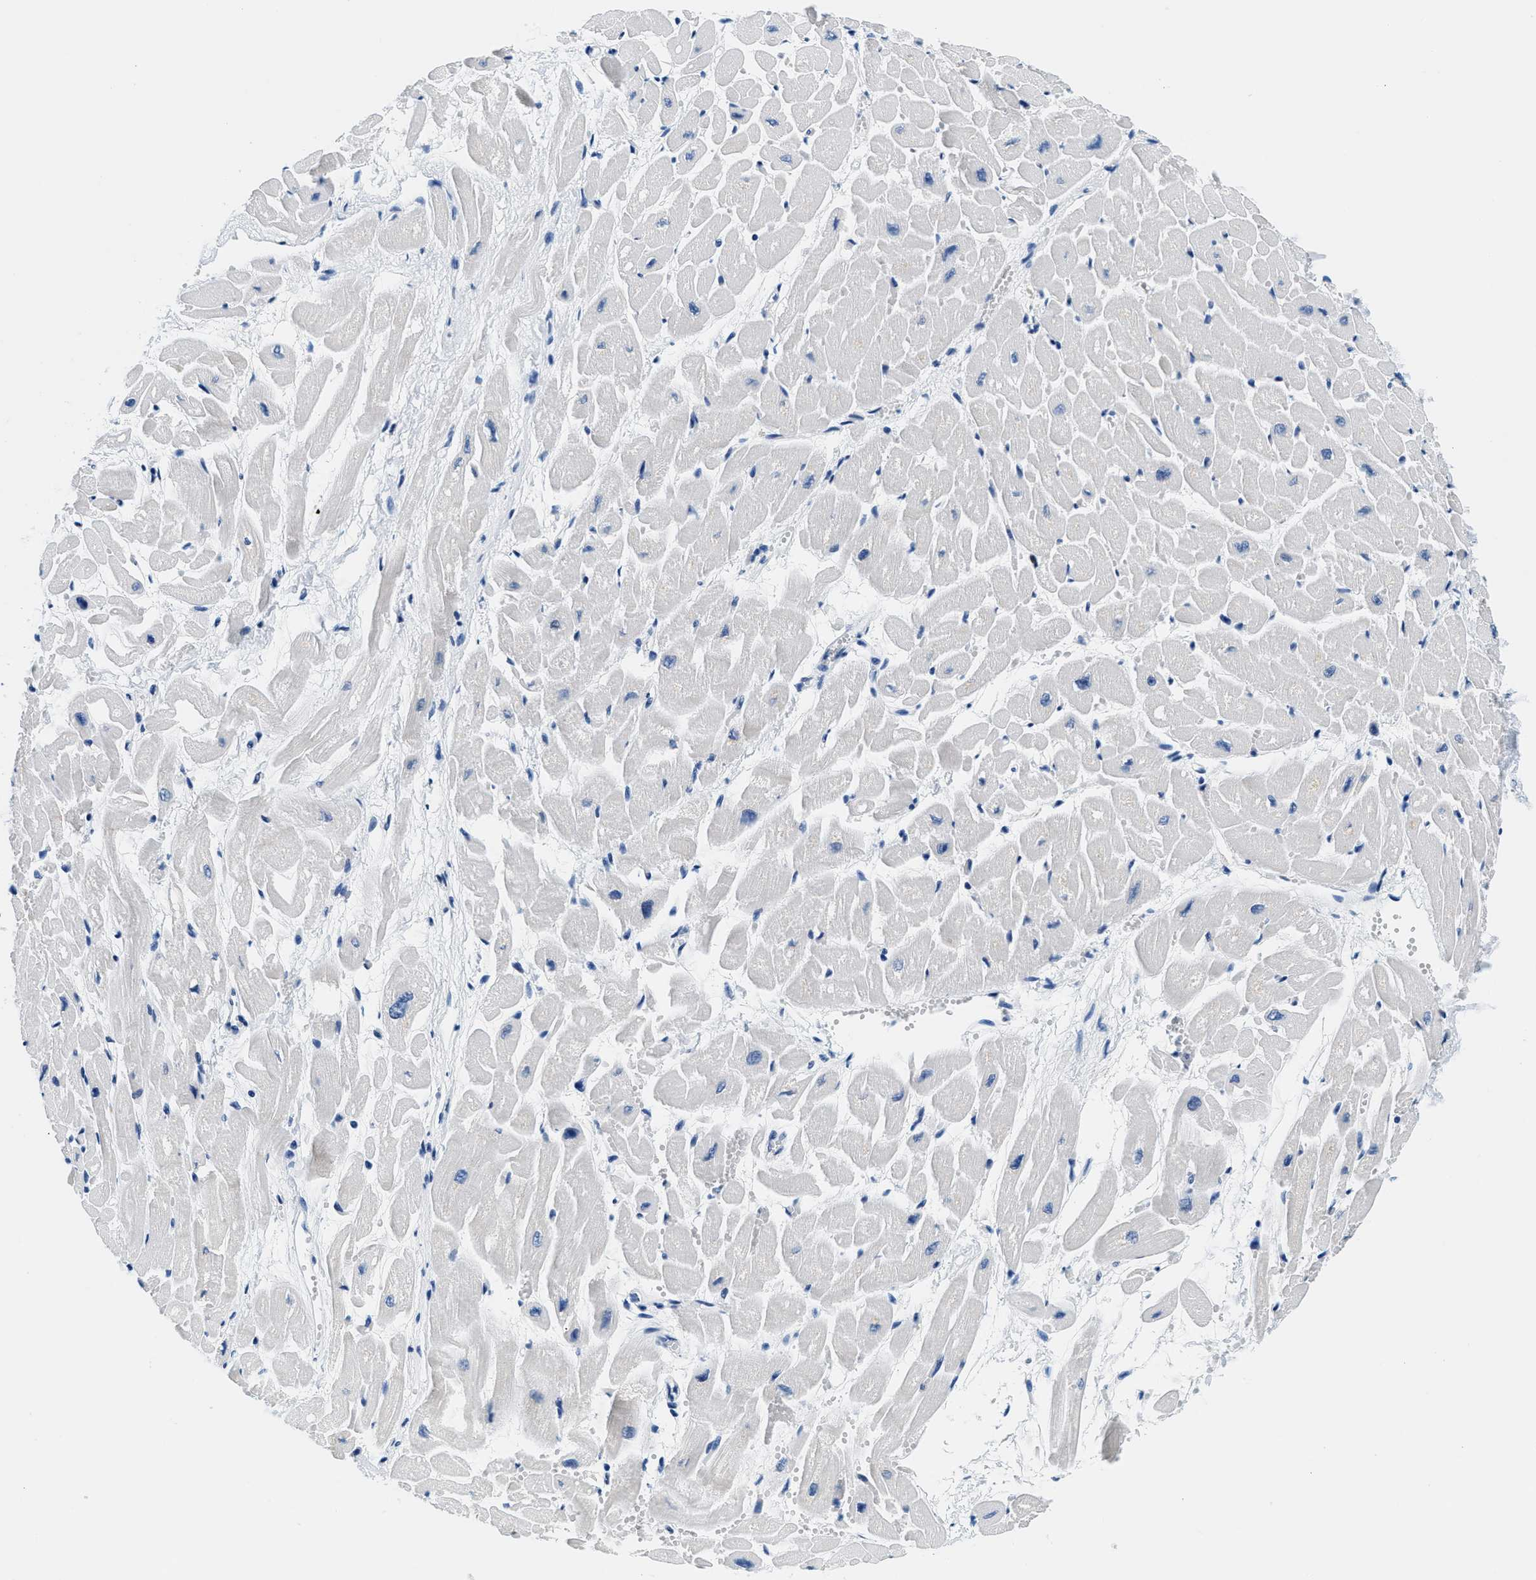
{"staining": {"intensity": "negative", "quantity": "none", "location": "none"}, "tissue": "heart muscle", "cell_type": "Cardiomyocytes", "image_type": "normal", "snomed": [{"axis": "morphology", "description": "Normal tissue, NOS"}, {"axis": "topography", "description": "Heart"}], "caption": "Immunohistochemistry photomicrograph of normal heart muscle stained for a protein (brown), which reveals no expression in cardiomyocytes.", "gene": "GSTM3", "patient": {"sex": "male", "age": 45}}